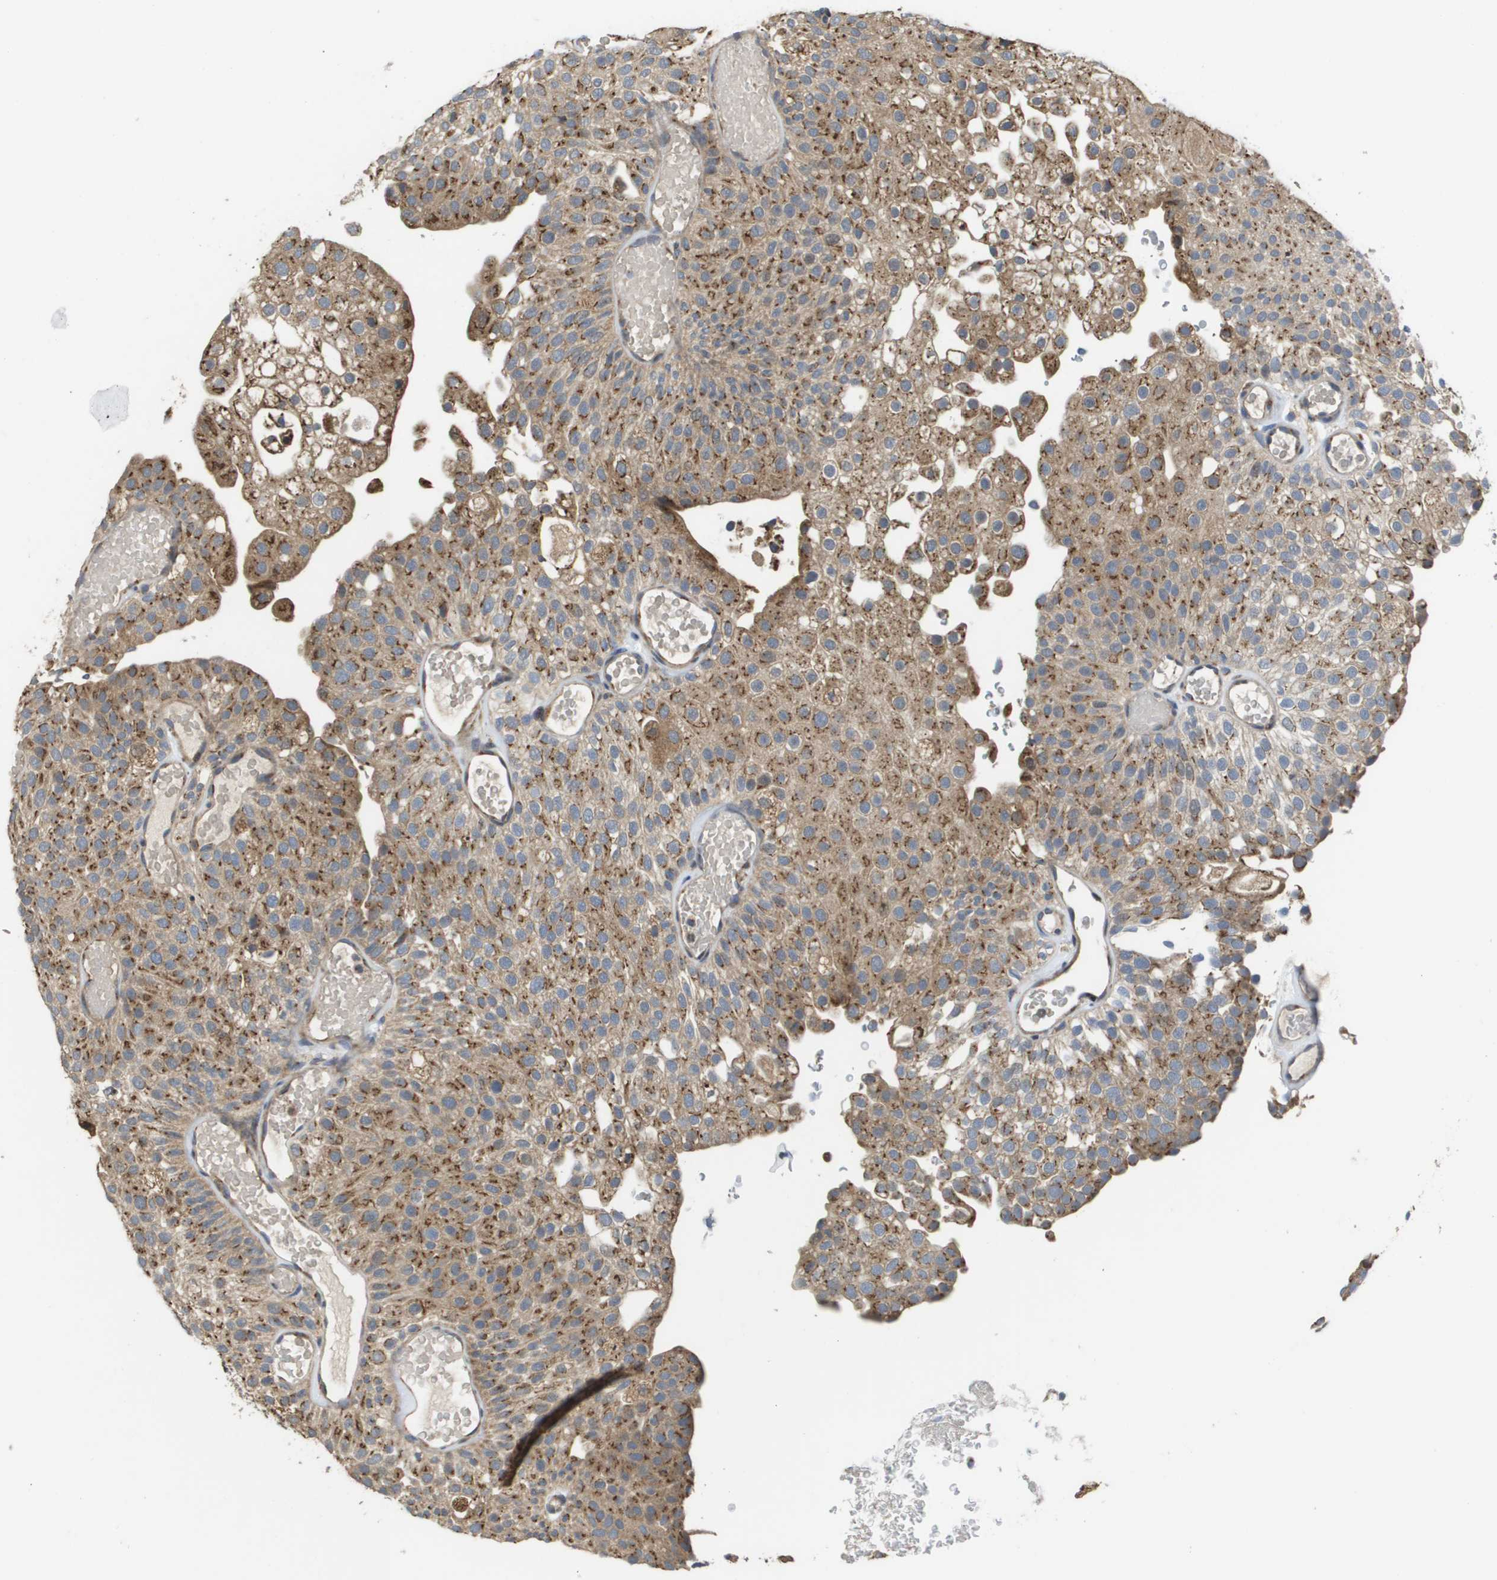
{"staining": {"intensity": "moderate", "quantity": ">75%", "location": "cytoplasmic/membranous"}, "tissue": "urothelial cancer", "cell_type": "Tumor cells", "image_type": "cancer", "snomed": [{"axis": "morphology", "description": "Urothelial carcinoma, Low grade"}, {"axis": "topography", "description": "Urinary bladder"}], "caption": "Immunohistochemical staining of low-grade urothelial carcinoma exhibits medium levels of moderate cytoplasmic/membranous protein expression in approximately >75% of tumor cells. (DAB IHC, brown staining for protein, blue staining for nuclei).", "gene": "PCK1", "patient": {"sex": "male", "age": 78}}